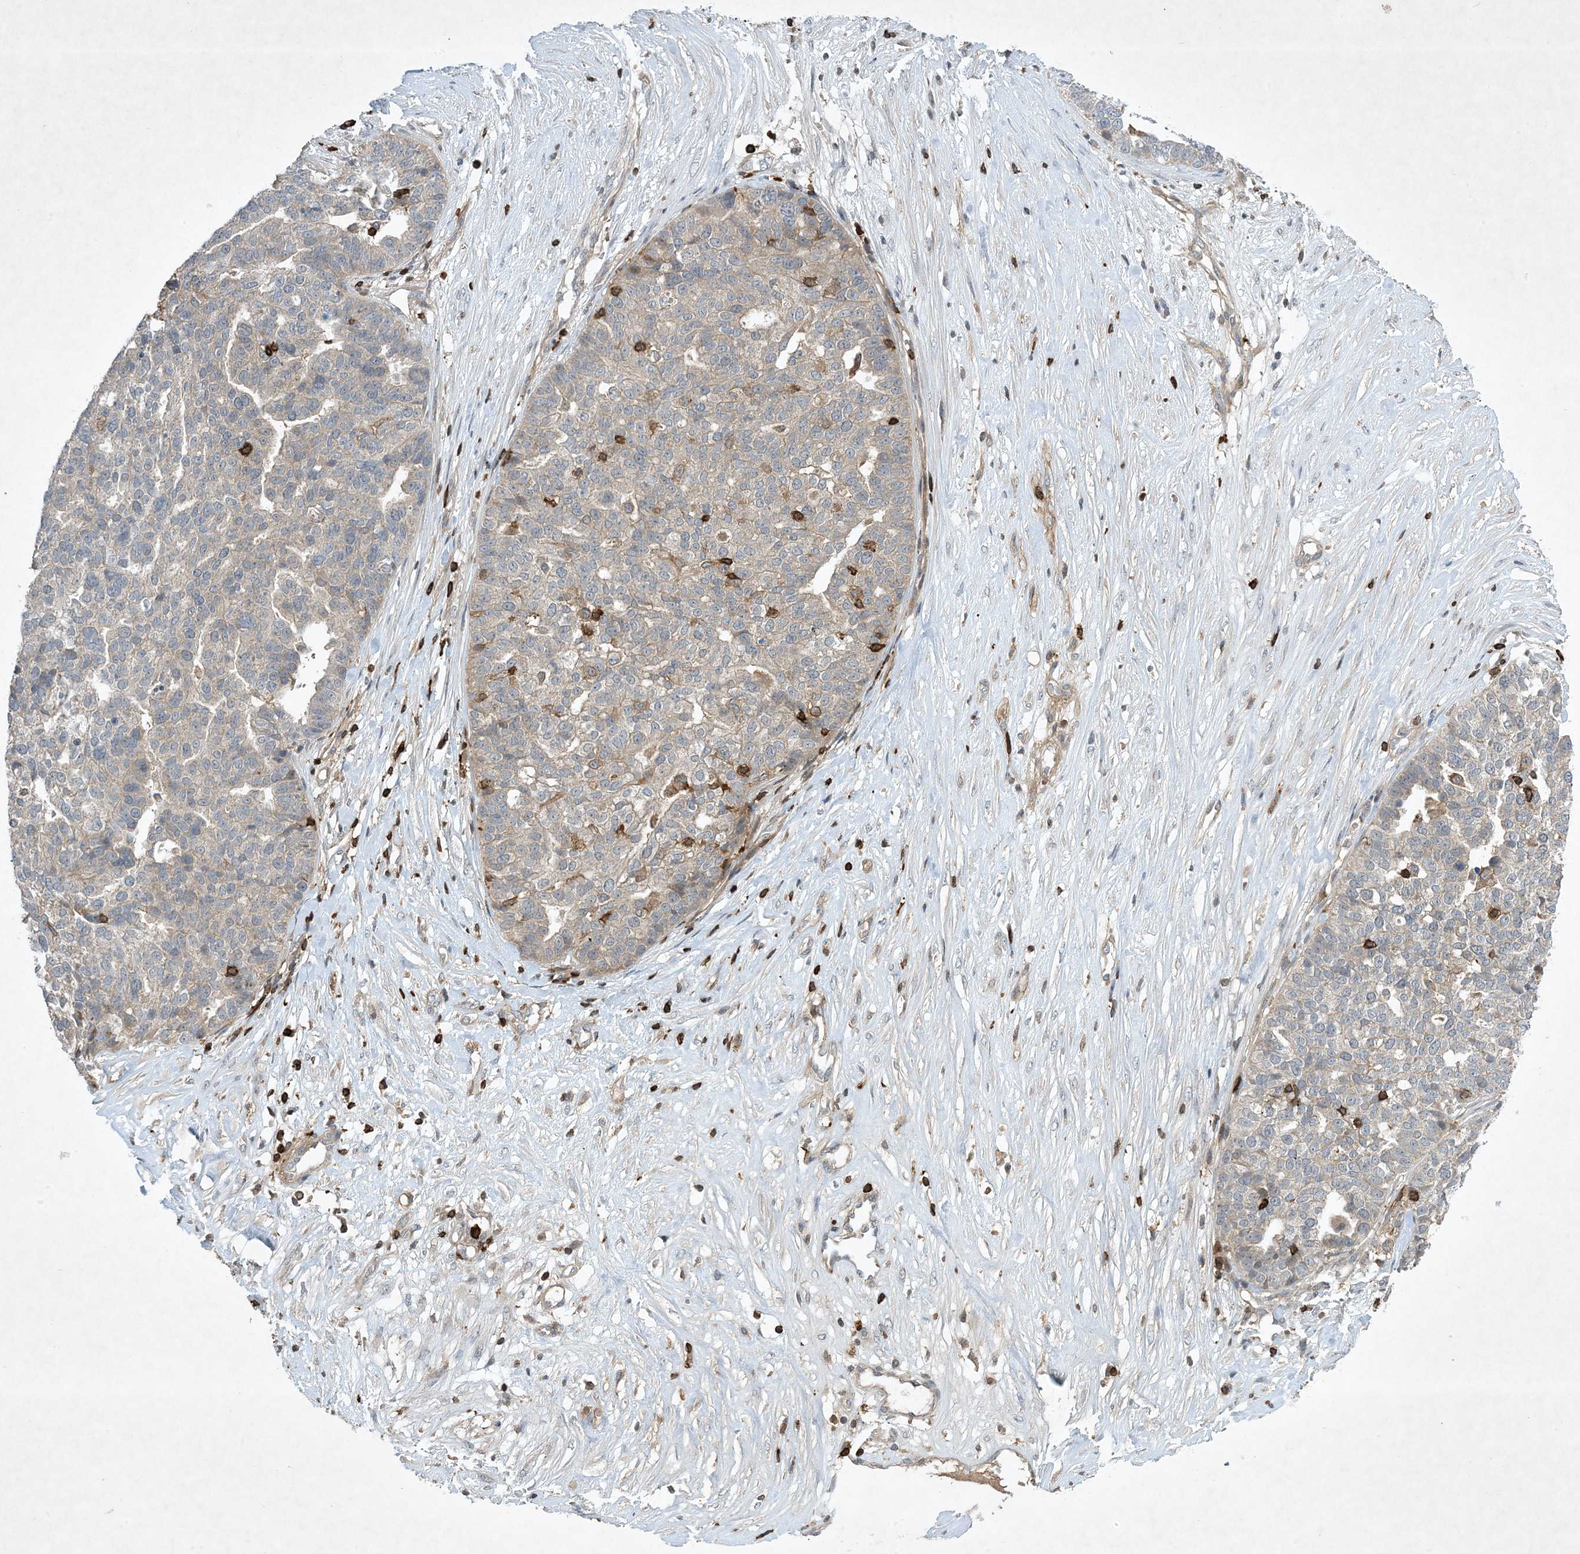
{"staining": {"intensity": "weak", "quantity": "25%-75%", "location": "cytoplasmic/membranous"}, "tissue": "ovarian cancer", "cell_type": "Tumor cells", "image_type": "cancer", "snomed": [{"axis": "morphology", "description": "Cystadenocarcinoma, serous, NOS"}, {"axis": "topography", "description": "Ovary"}], "caption": "This micrograph displays ovarian serous cystadenocarcinoma stained with IHC to label a protein in brown. The cytoplasmic/membranous of tumor cells show weak positivity for the protein. Nuclei are counter-stained blue.", "gene": "AK9", "patient": {"sex": "female", "age": 59}}